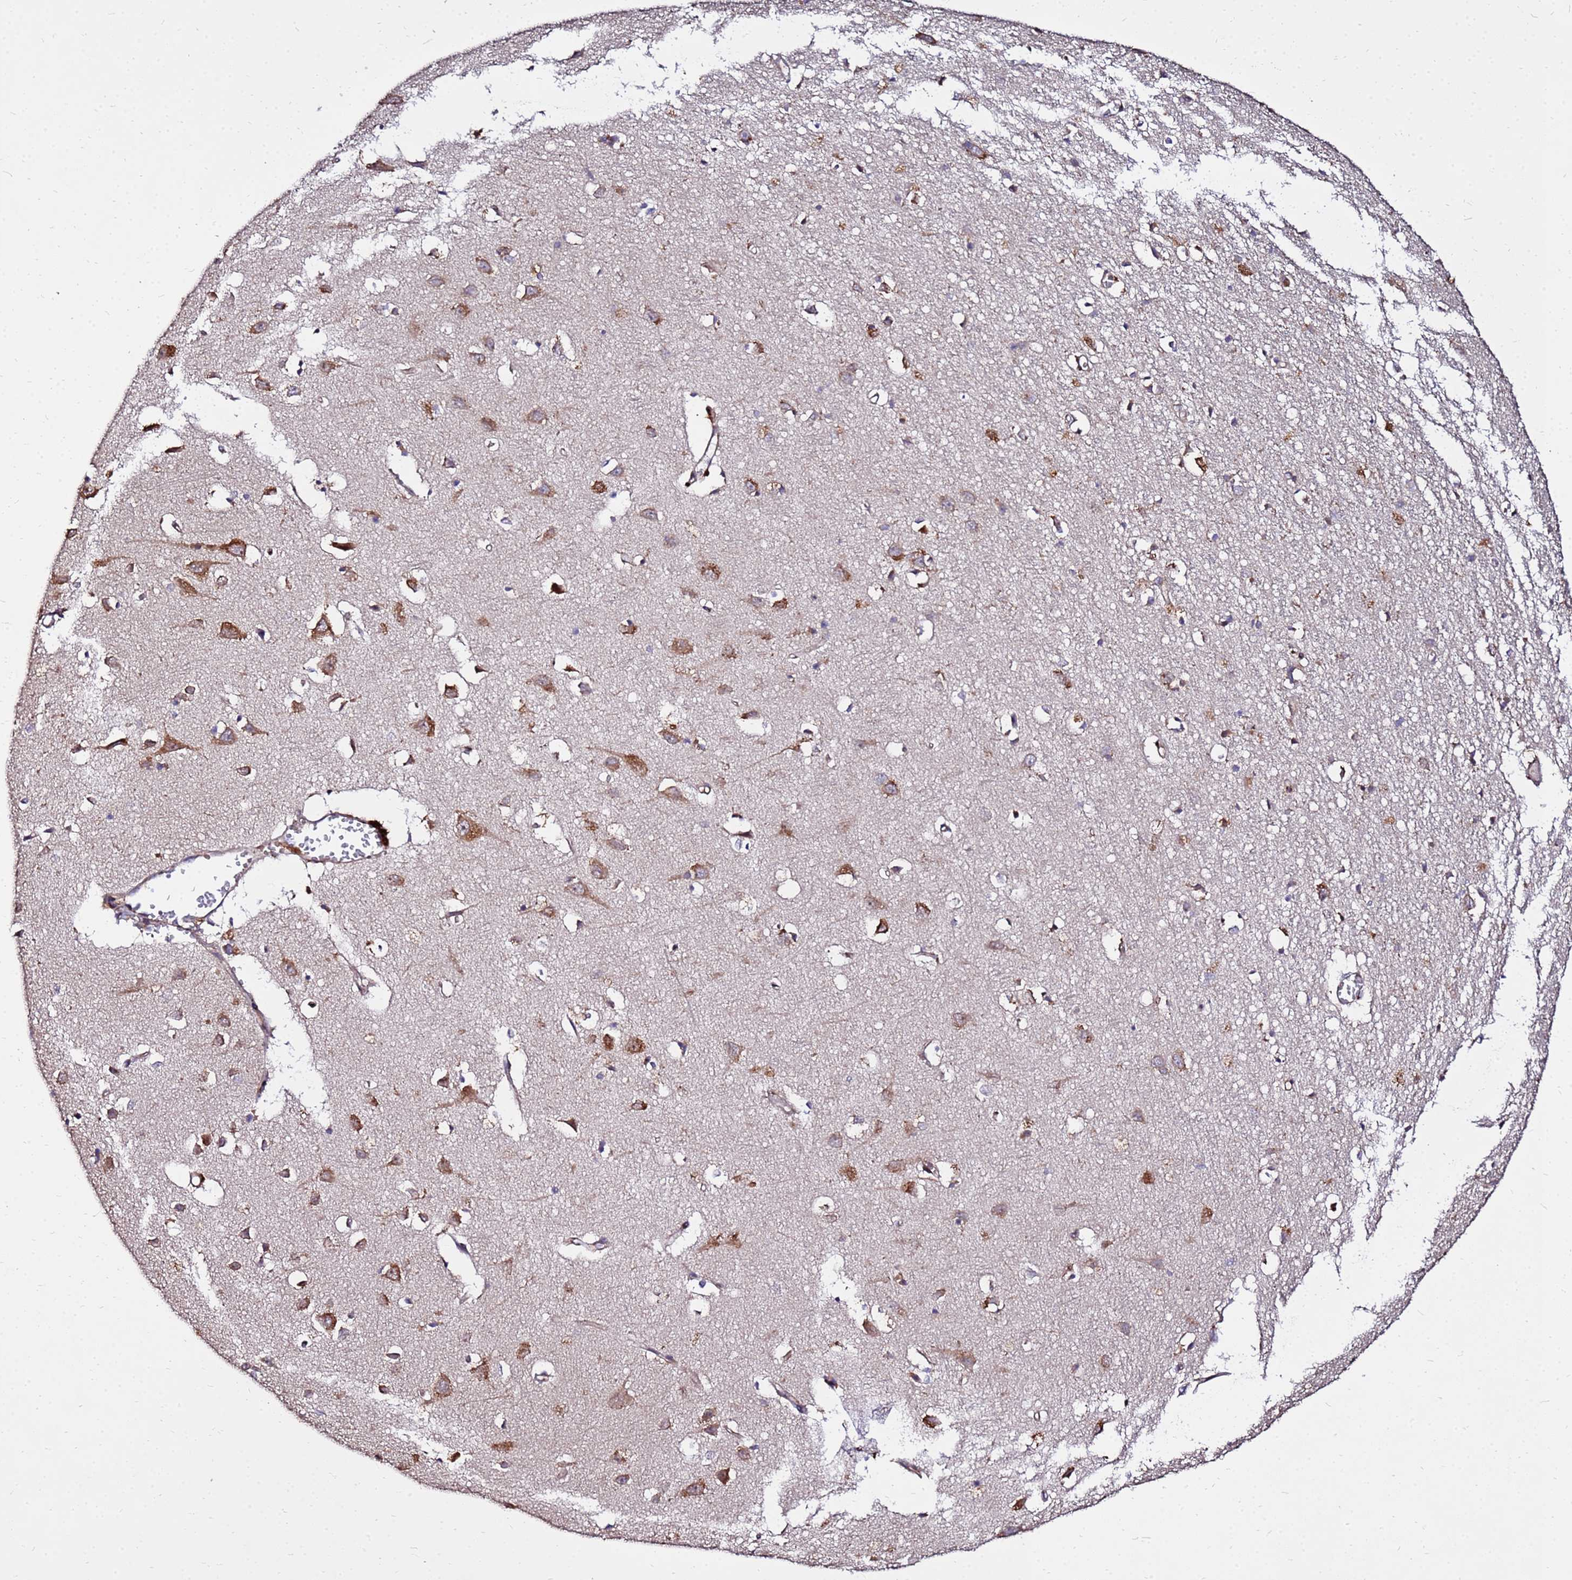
{"staining": {"intensity": "moderate", "quantity": ">75%", "location": "cytoplasmic/membranous"}, "tissue": "cerebral cortex", "cell_type": "Endothelial cells", "image_type": "normal", "snomed": [{"axis": "morphology", "description": "Normal tissue, NOS"}, {"axis": "topography", "description": "Cerebral cortex"}], "caption": "The immunohistochemical stain labels moderate cytoplasmic/membranous positivity in endothelial cells of normal cerebral cortex.", "gene": "WWC2", "patient": {"sex": "female", "age": 64}}